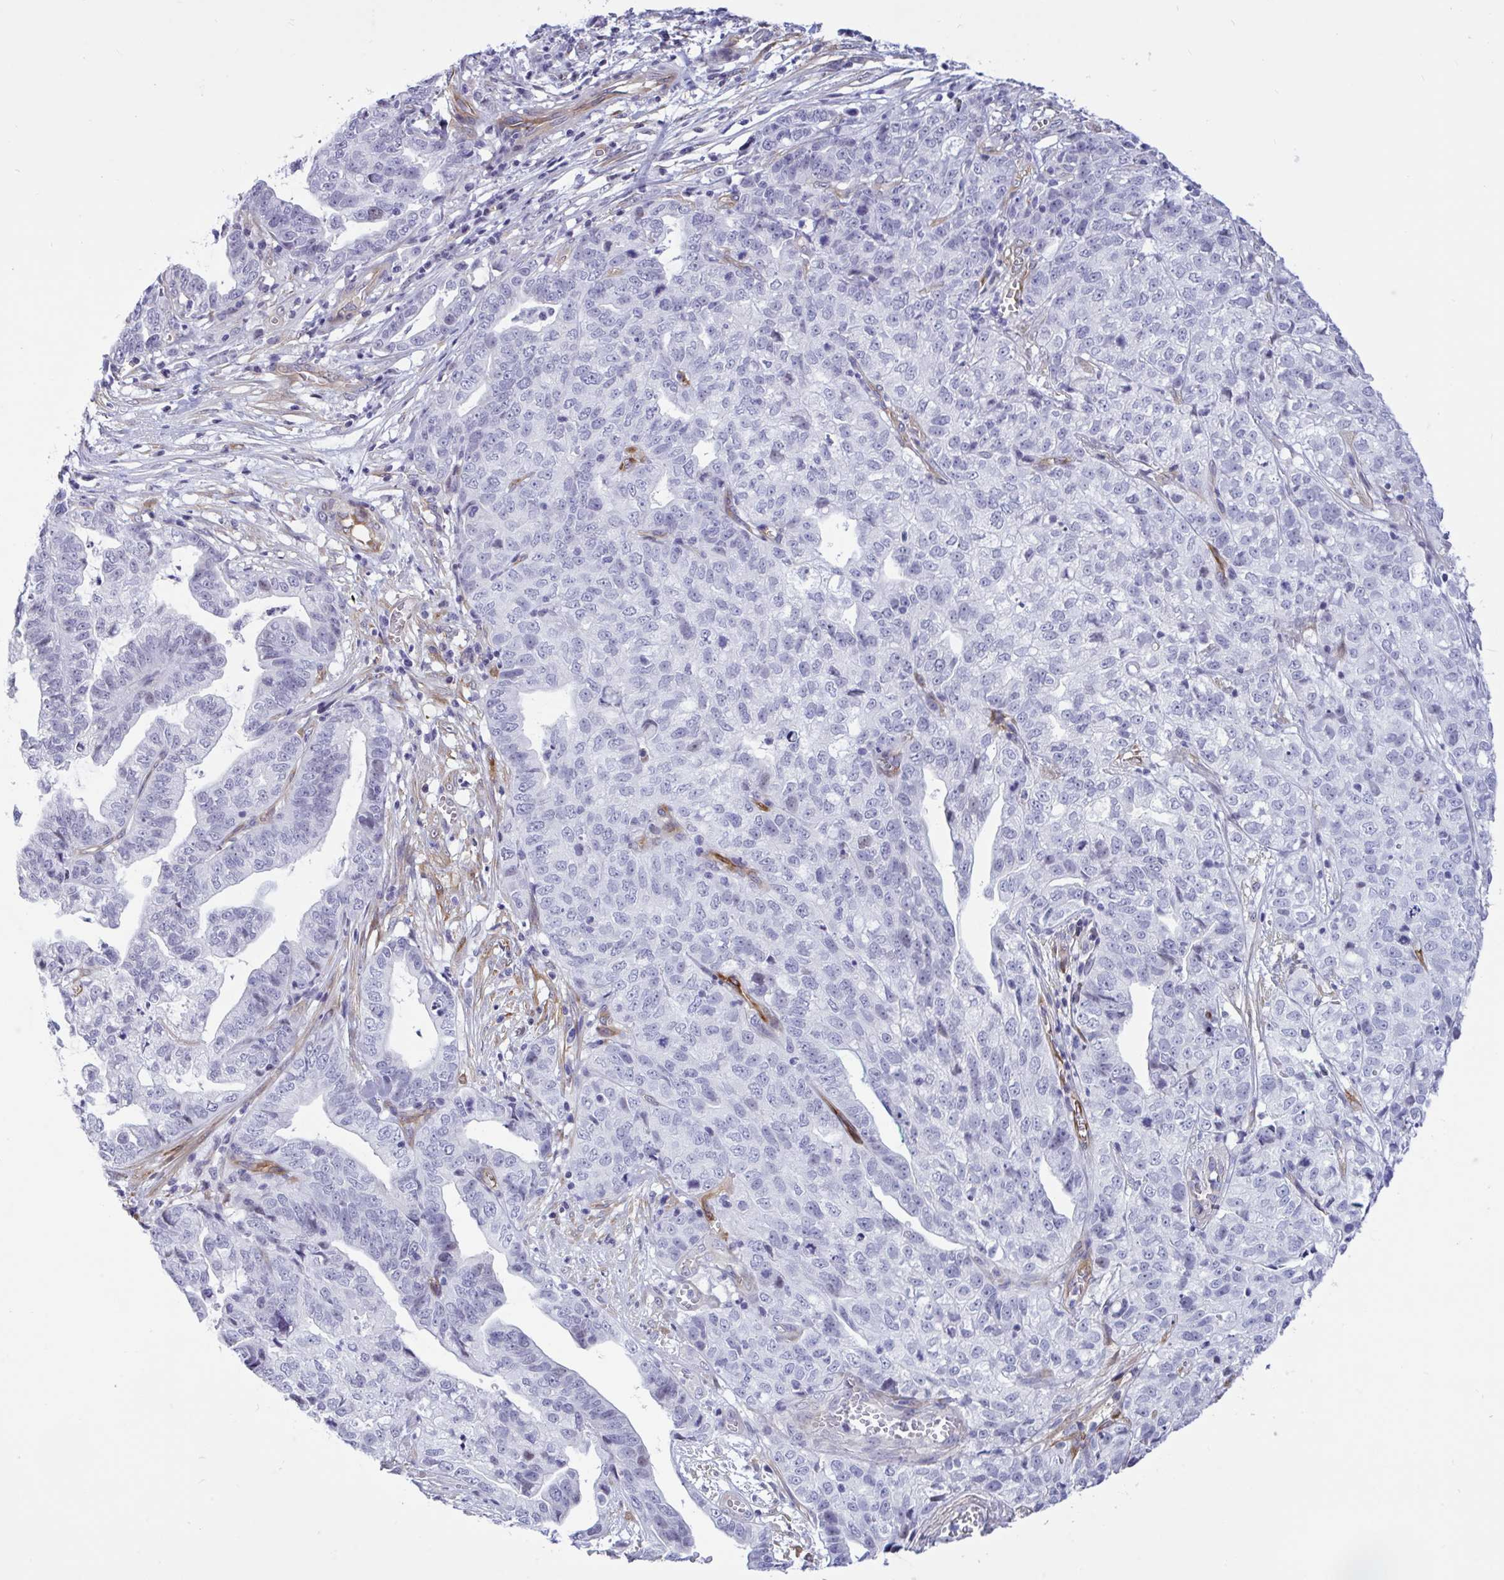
{"staining": {"intensity": "negative", "quantity": "none", "location": "none"}, "tissue": "stomach cancer", "cell_type": "Tumor cells", "image_type": "cancer", "snomed": [{"axis": "morphology", "description": "Adenocarcinoma, NOS"}, {"axis": "topography", "description": "Stomach, upper"}], "caption": "The image shows no significant expression in tumor cells of adenocarcinoma (stomach).", "gene": "EML1", "patient": {"sex": "female", "age": 67}}